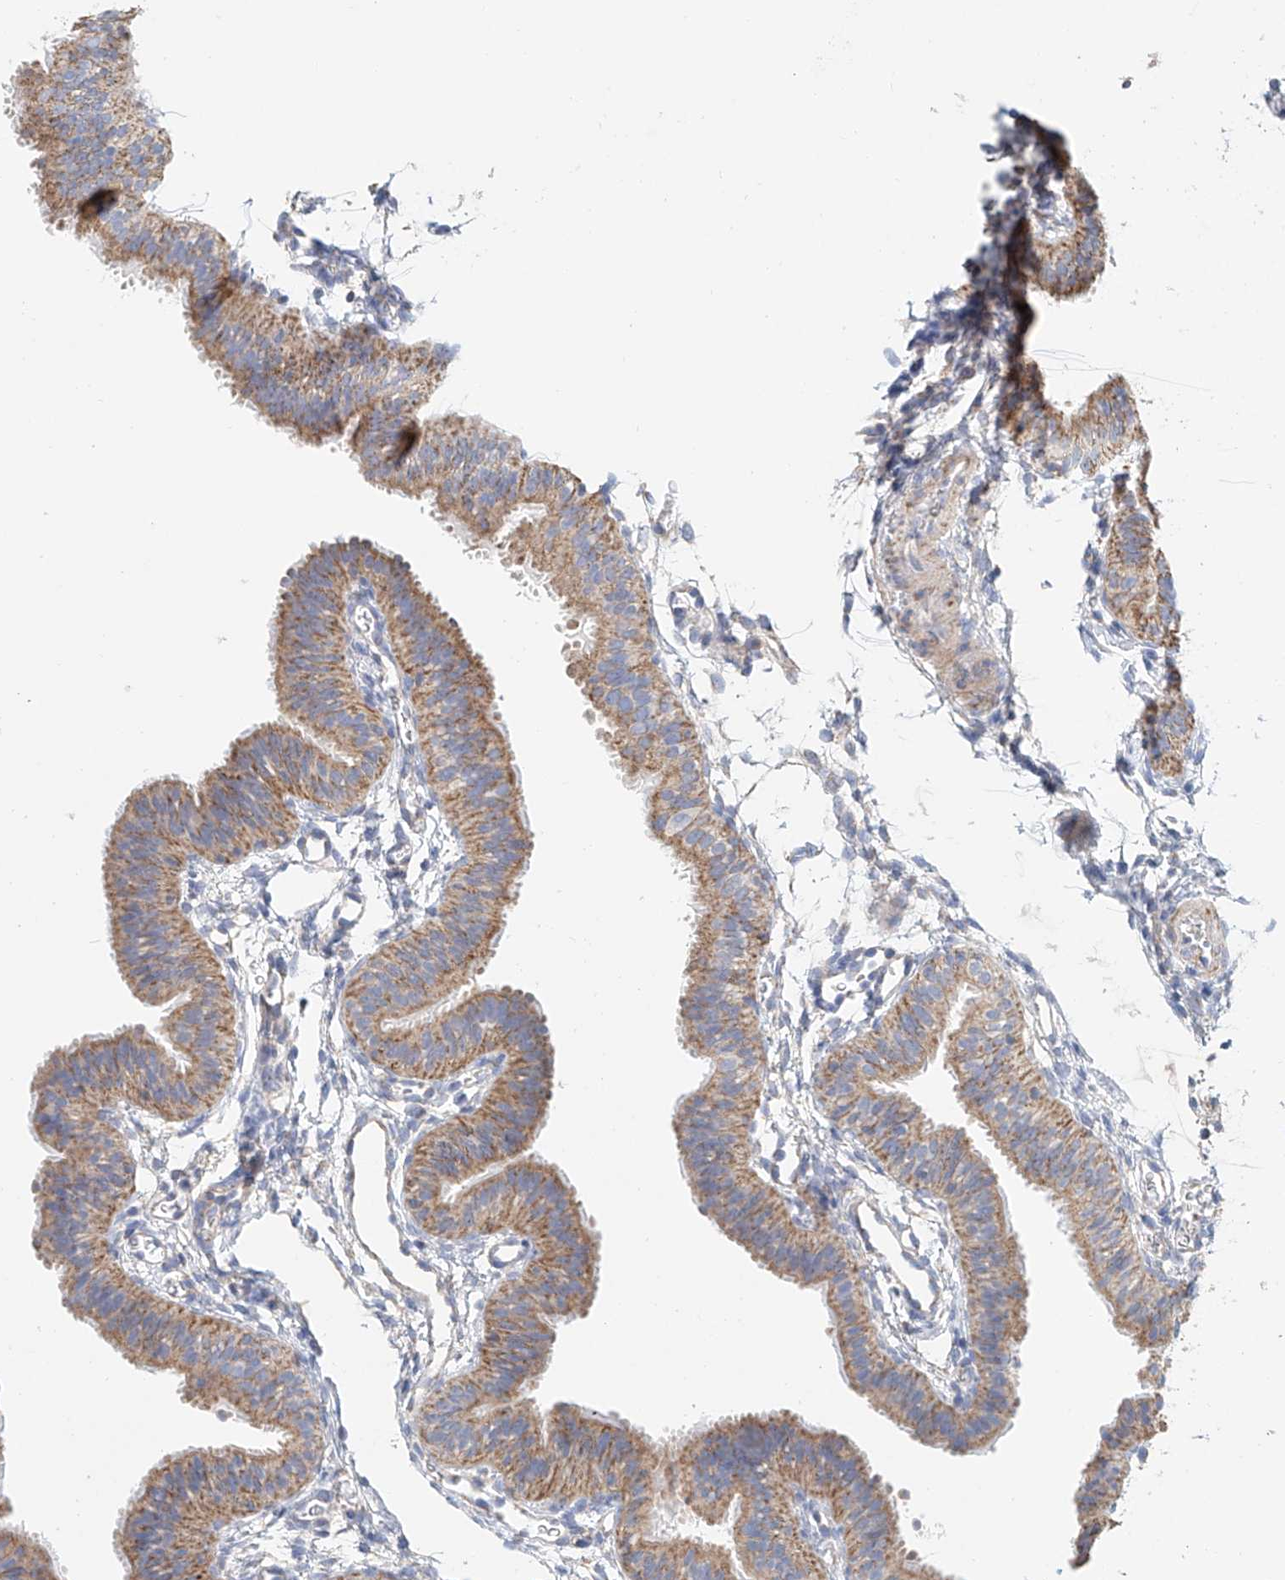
{"staining": {"intensity": "moderate", "quantity": ">75%", "location": "cytoplasmic/membranous"}, "tissue": "fallopian tube", "cell_type": "Glandular cells", "image_type": "normal", "snomed": [{"axis": "morphology", "description": "Normal tissue, NOS"}, {"axis": "topography", "description": "Fallopian tube"}], "caption": "The photomicrograph exhibits immunohistochemical staining of unremarkable fallopian tube. There is moderate cytoplasmic/membranous staining is appreciated in about >75% of glandular cells.", "gene": "MCL1", "patient": {"sex": "female", "age": 35}}